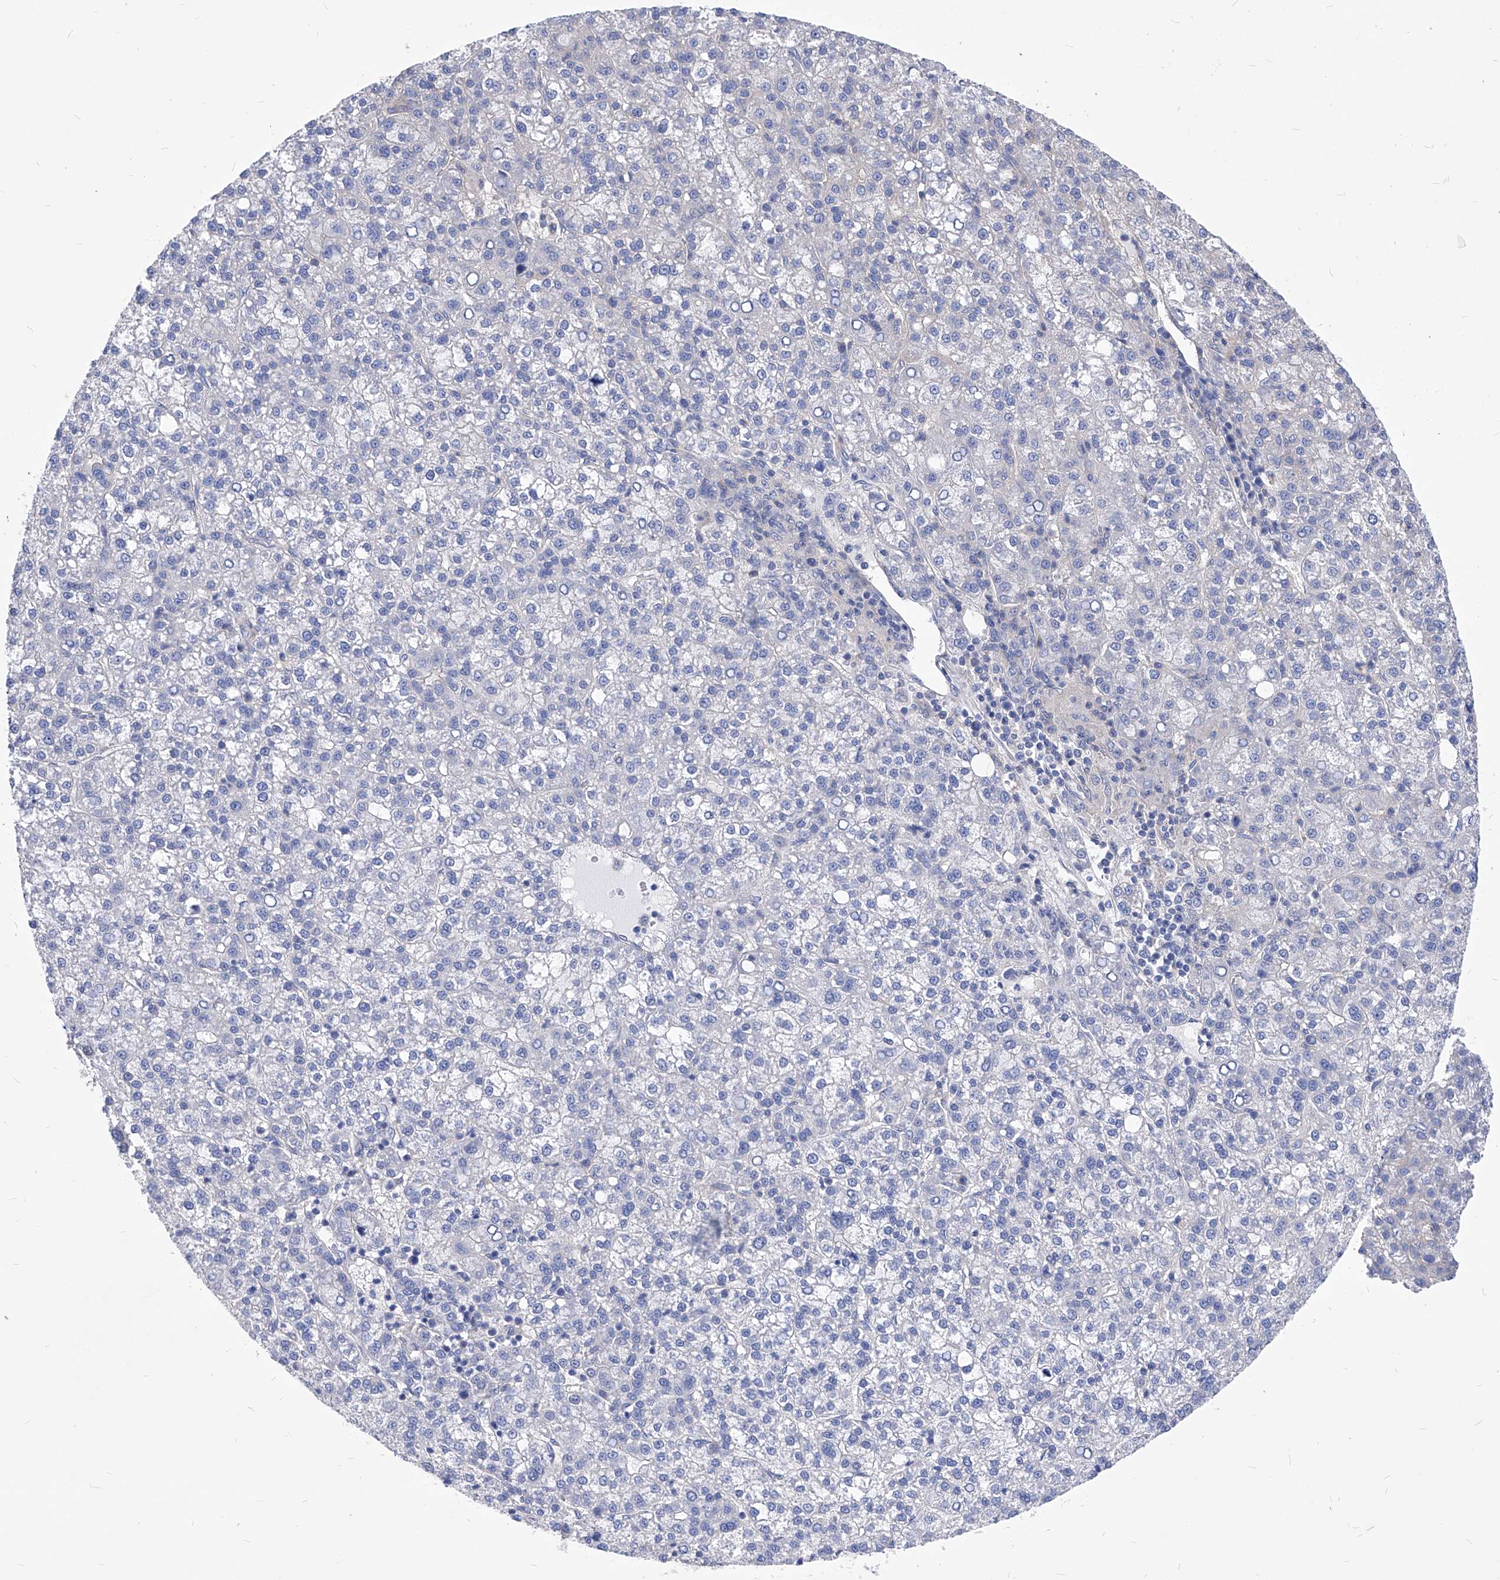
{"staining": {"intensity": "negative", "quantity": "none", "location": "none"}, "tissue": "liver cancer", "cell_type": "Tumor cells", "image_type": "cancer", "snomed": [{"axis": "morphology", "description": "Carcinoma, Hepatocellular, NOS"}, {"axis": "topography", "description": "Liver"}], "caption": "The immunohistochemistry (IHC) image has no significant staining in tumor cells of liver cancer (hepatocellular carcinoma) tissue.", "gene": "XPNPEP1", "patient": {"sex": "female", "age": 58}}